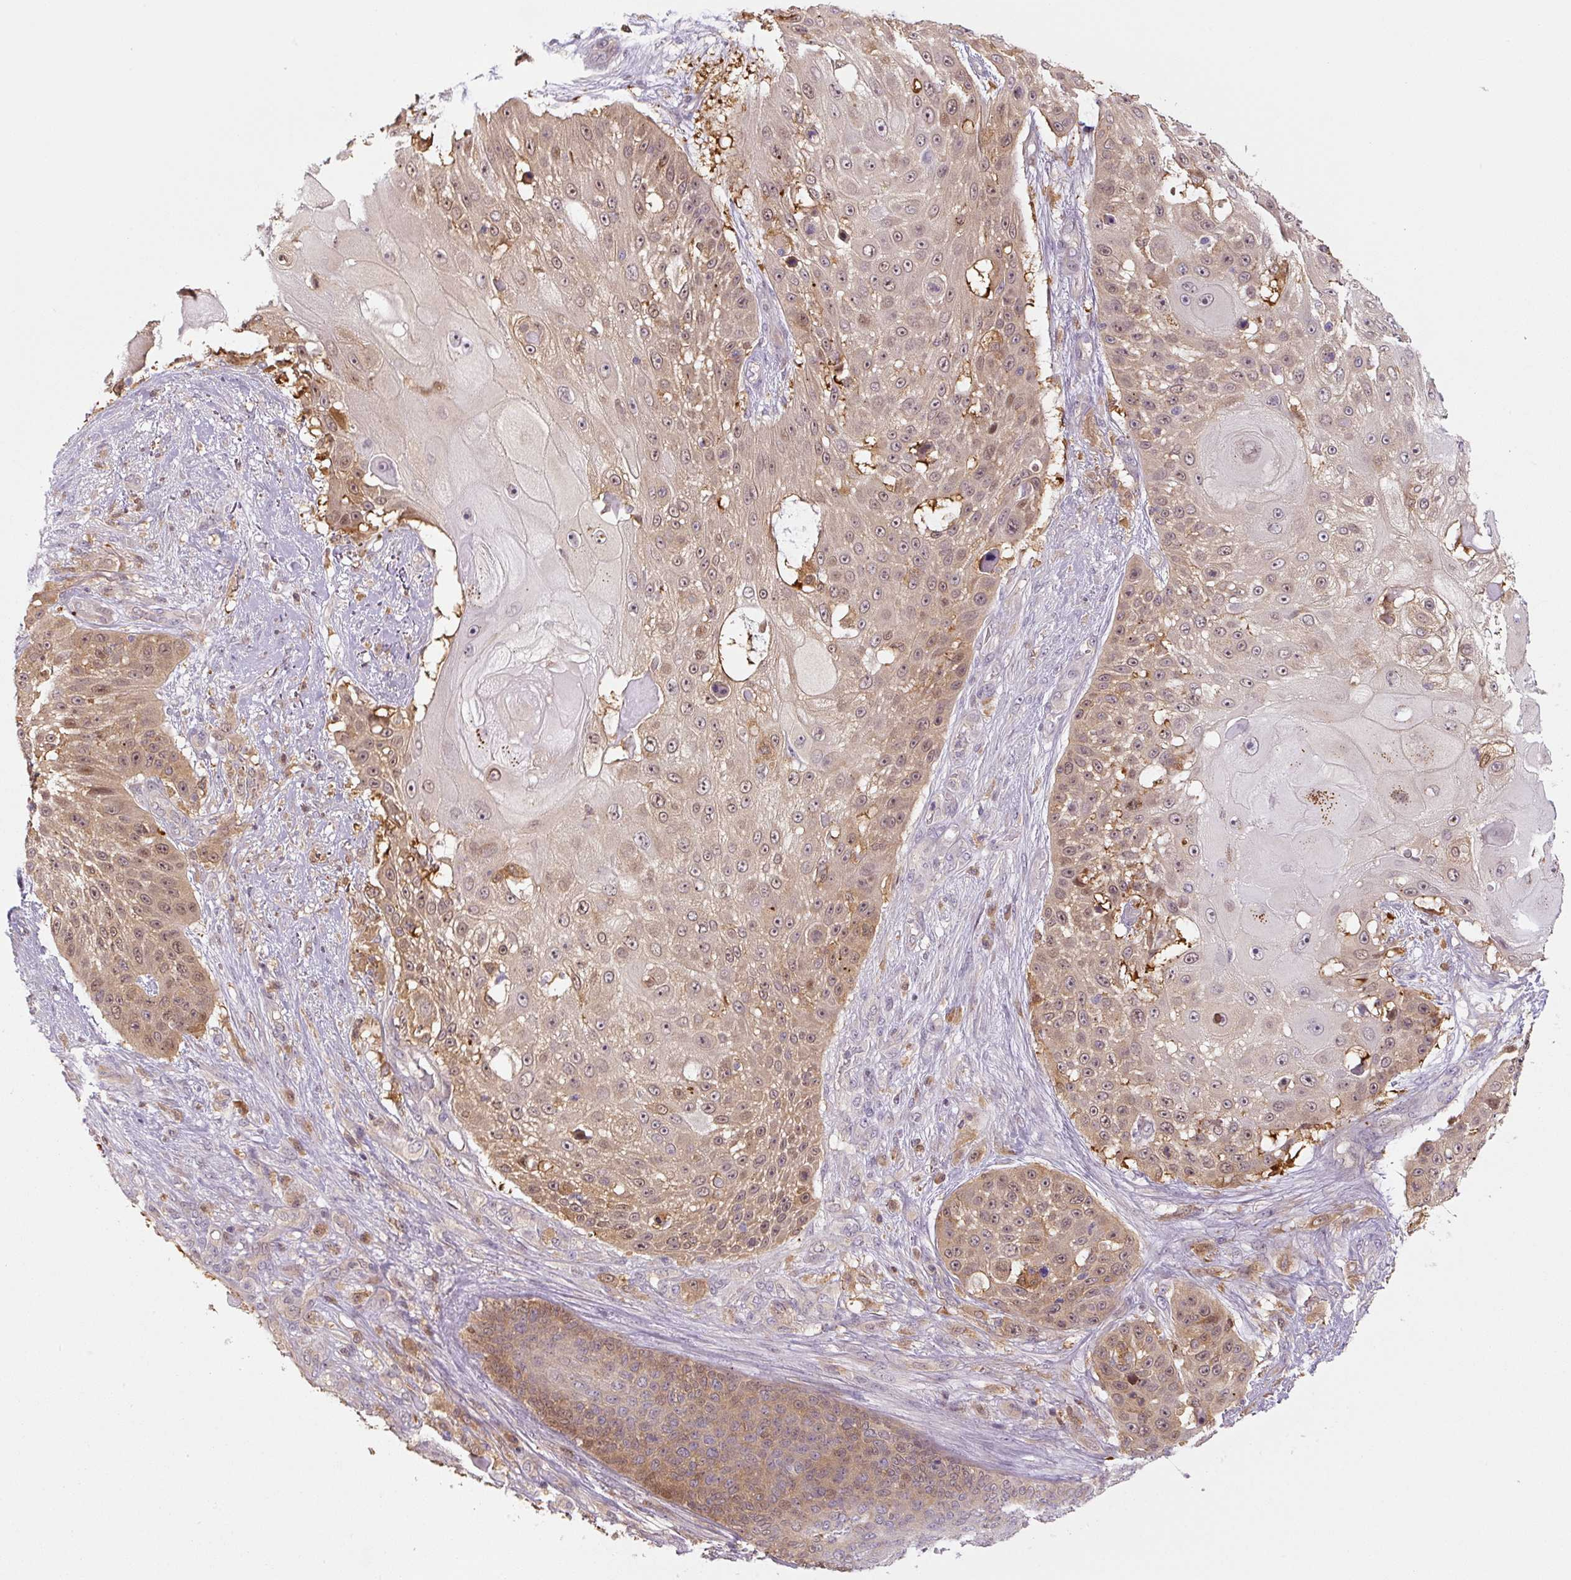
{"staining": {"intensity": "moderate", "quantity": ">75%", "location": "cytoplasmic/membranous,nuclear"}, "tissue": "skin cancer", "cell_type": "Tumor cells", "image_type": "cancer", "snomed": [{"axis": "morphology", "description": "Squamous cell carcinoma, NOS"}, {"axis": "topography", "description": "Skin"}], "caption": "Immunohistochemistry (DAB (3,3'-diaminobenzidine)) staining of human skin squamous cell carcinoma exhibits moderate cytoplasmic/membranous and nuclear protein expression in about >75% of tumor cells. (brown staining indicates protein expression, while blue staining denotes nuclei).", "gene": "SPSB2", "patient": {"sex": "female", "age": 86}}